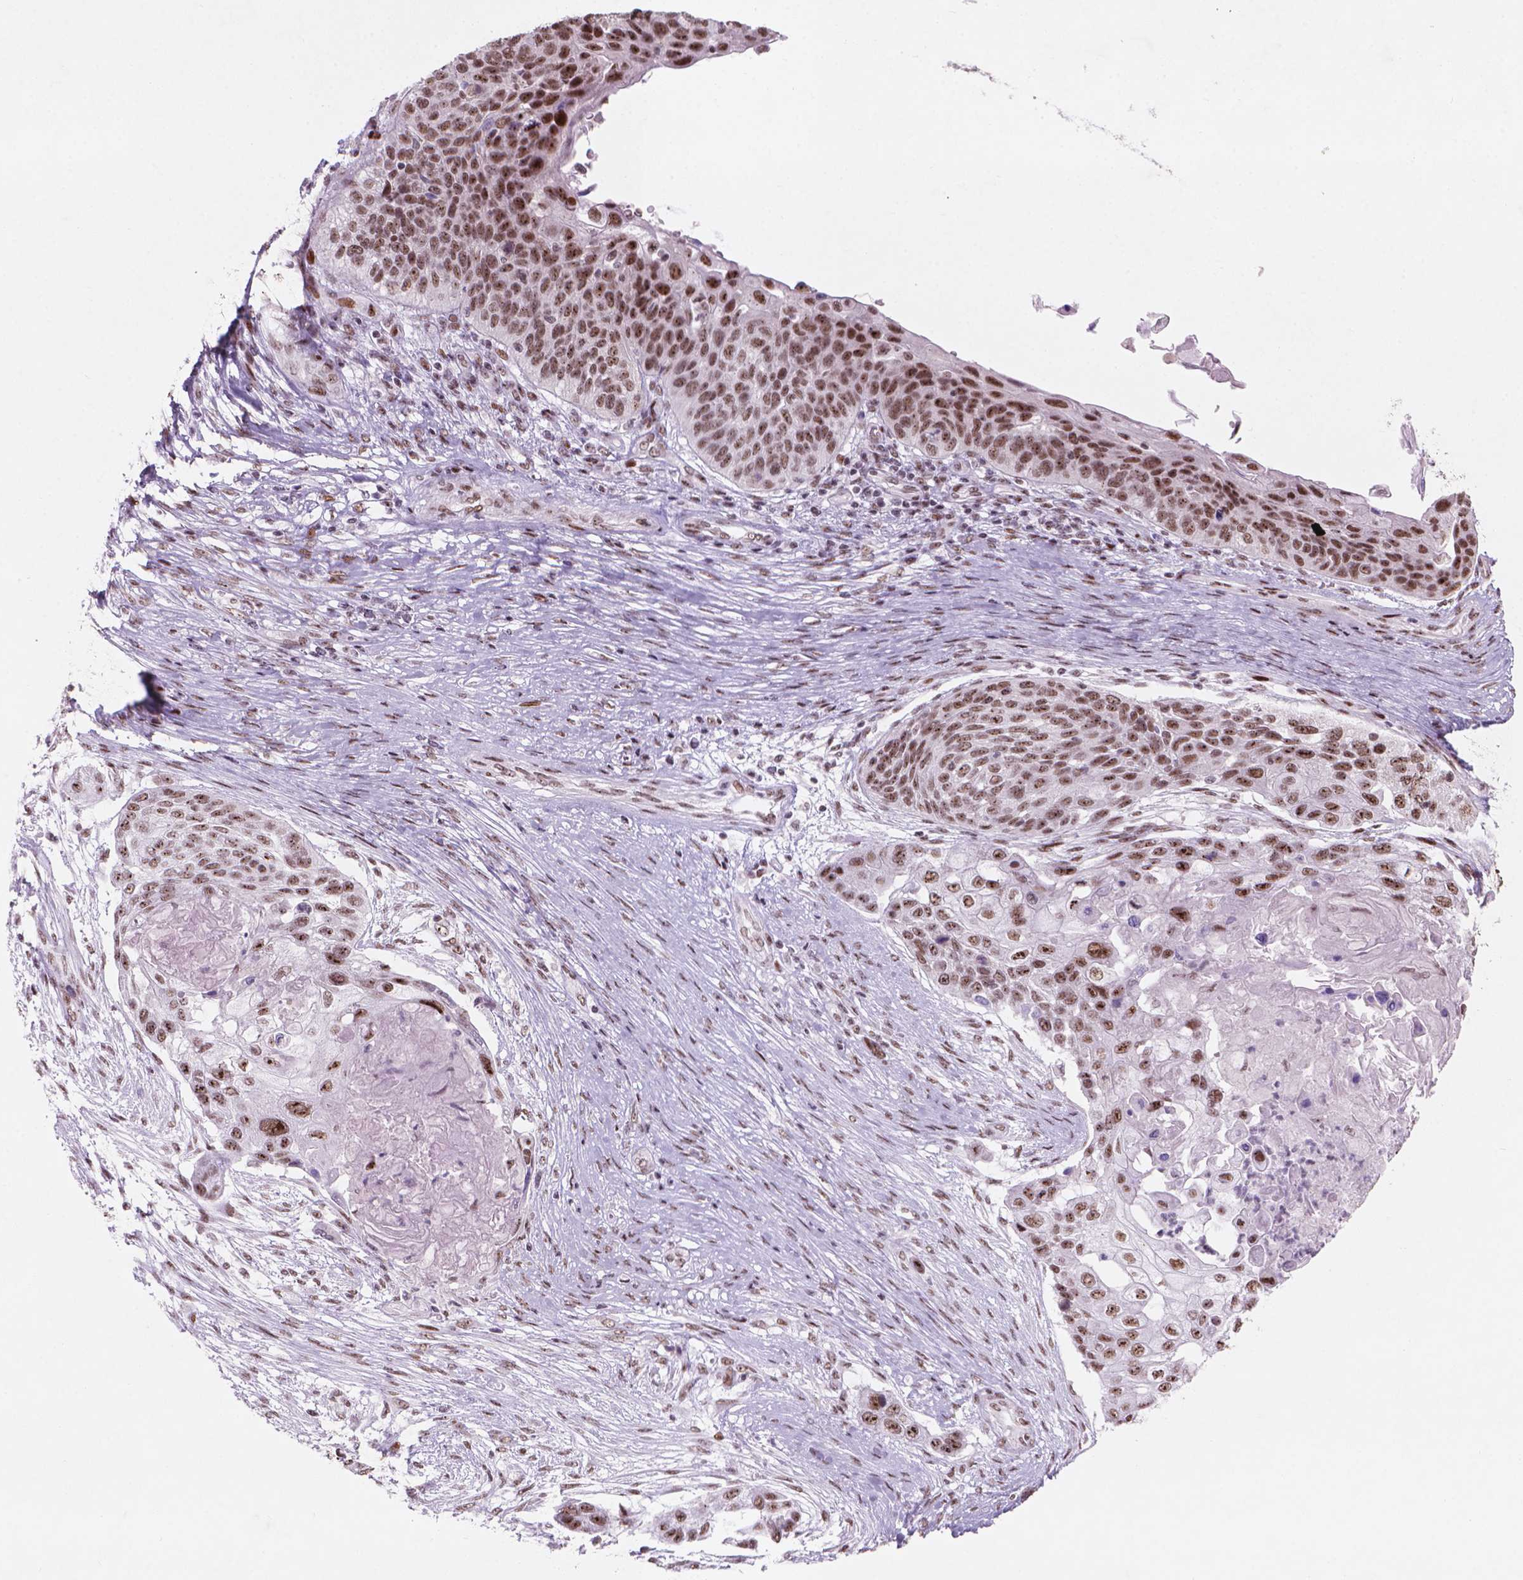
{"staining": {"intensity": "strong", "quantity": ">75%", "location": "nuclear"}, "tissue": "lung cancer", "cell_type": "Tumor cells", "image_type": "cancer", "snomed": [{"axis": "morphology", "description": "Squamous cell carcinoma, NOS"}, {"axis": "topography", "description": "Lung"}], "caption": "Lung squamous cell carcinoma was stained to show a protein in brown. There is high levels of strong nuclear staining in about >75% of tumor cells. (Brightfield microscopy of DAB IHC at high magnification).", "gene": "HES7", "patient": {"sex": "male", "age": 69}}